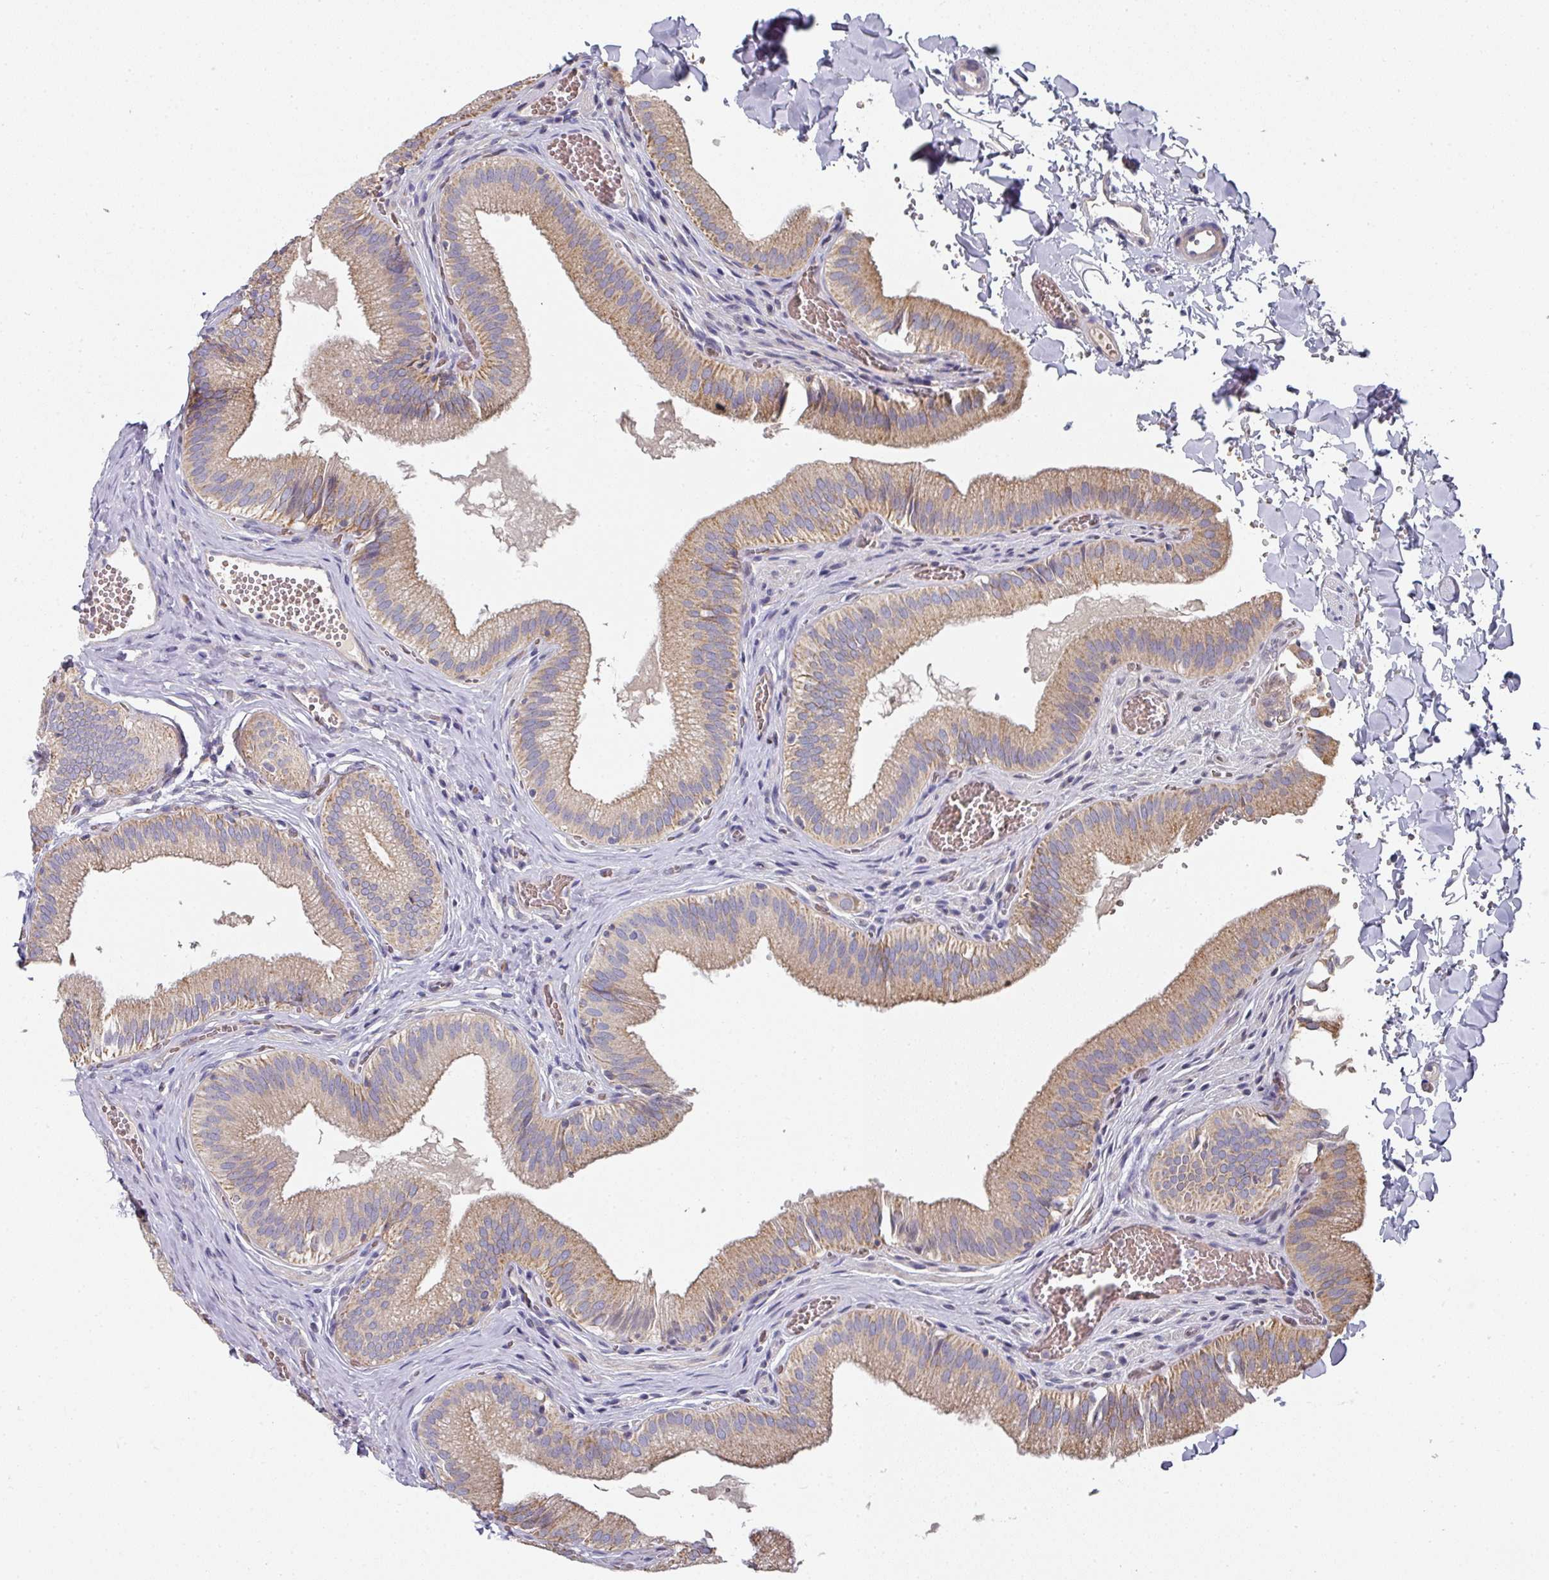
{"staining": {"intensity": "moderate", "quantity": ">75%", "location": "cytoplasmic/membranous"}, "tissue": "gallbladder", "cell_type": "Glandular cells", "image_type": "normal", "snomed": [{"axis": "morphology", "description": "Normal tissue, NOS"}, {"axis": "topography", "description": "Gallbladder"}, {"axis": "topography", "description": "Peripheral nerve tissue"}], "caption": "DAB (3,3'-diaminobenzidine) immunohistochemical staining of unremarkable gallbladder exhibits moderate cytoplasmic/membranous protein expression in approximately >75% of glandular cells.", "gene": "PYROXD2", "patient": {"sex": "male", "age": 17}}